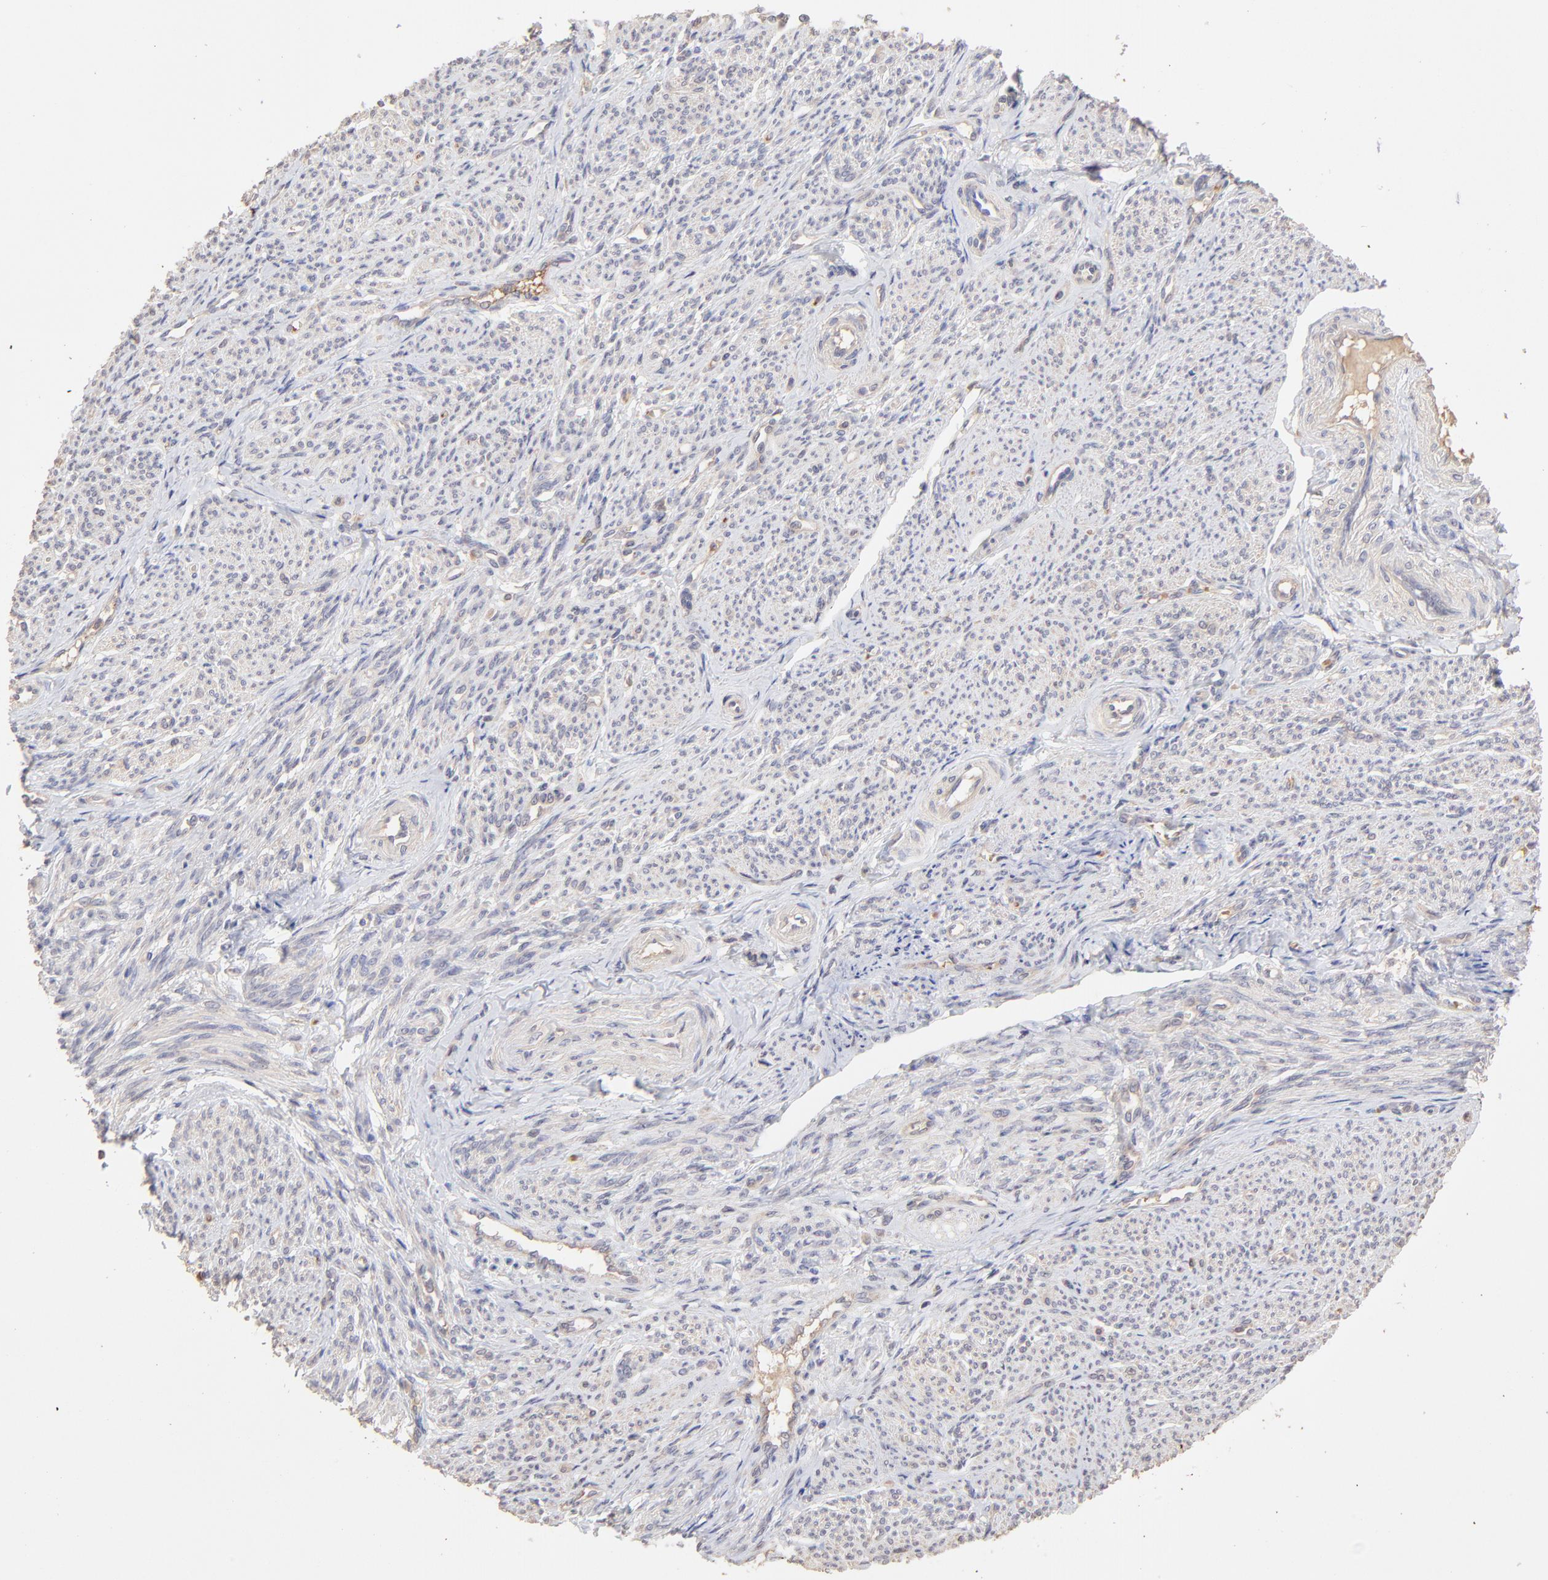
{"staining": {"intensity": "negative", "quantity": "none", "location": "none"}, "tissue": "smooth muscle", "cell_type": "Smooth muscle cells", "image_type": "normal", "snomed": [{"axis": "morphology", "description": "Normal tissue, NOS"}, {"axis": "topography", "description": "Smooth muscle"}], "caption": "Micrograph shows no significant protein staining in smooth muscle cells of unremarkable smooth muscle.", "gene": "PSMD14", "patient": {"sex": "female", "age": 65}}